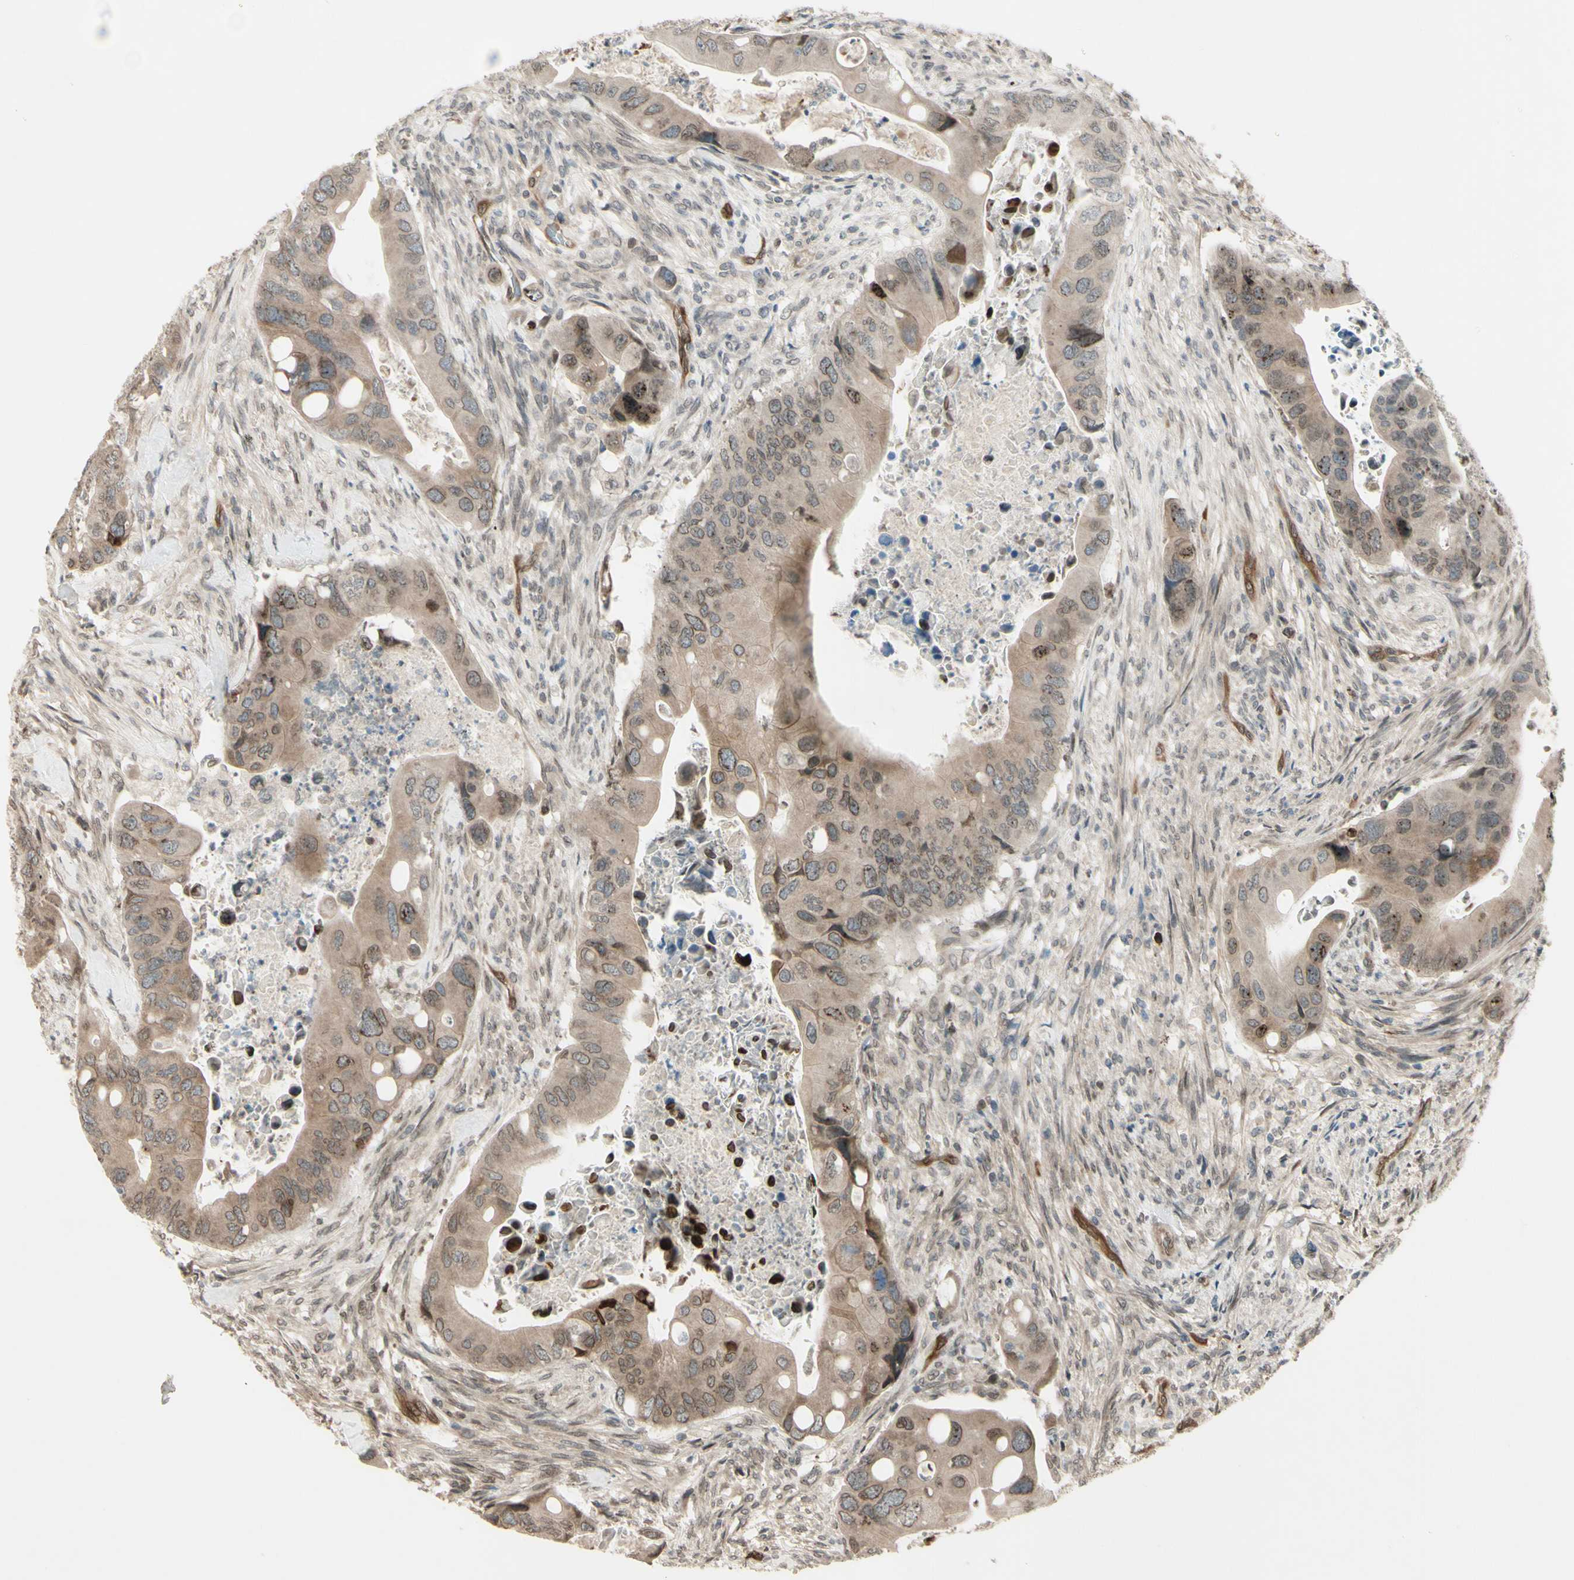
{"staining": {"intensity": "weak", "quantity": ">75%", "location": "cytoplasmic/membranous,nuclear"}, "tissue": "colorectal cancer", "cell_type": "Tumor cells", "image_type": "cancer", "snomed": [{"axis": "morphology", "description": "Adenocarcinoma, NOS"}, {"axis": "topography", "description": "Rectum"}], "caption": "IHC (DAB) staining of human colorectal cancer shows weak cytoplasmic/membranous and nuclear protein staining in about >75% of tumor cells. (Brightfield microscopy of DAB IHC at high magnification).", "gene": "MLF2", "patient": {"sex": "female", "age": 57}}